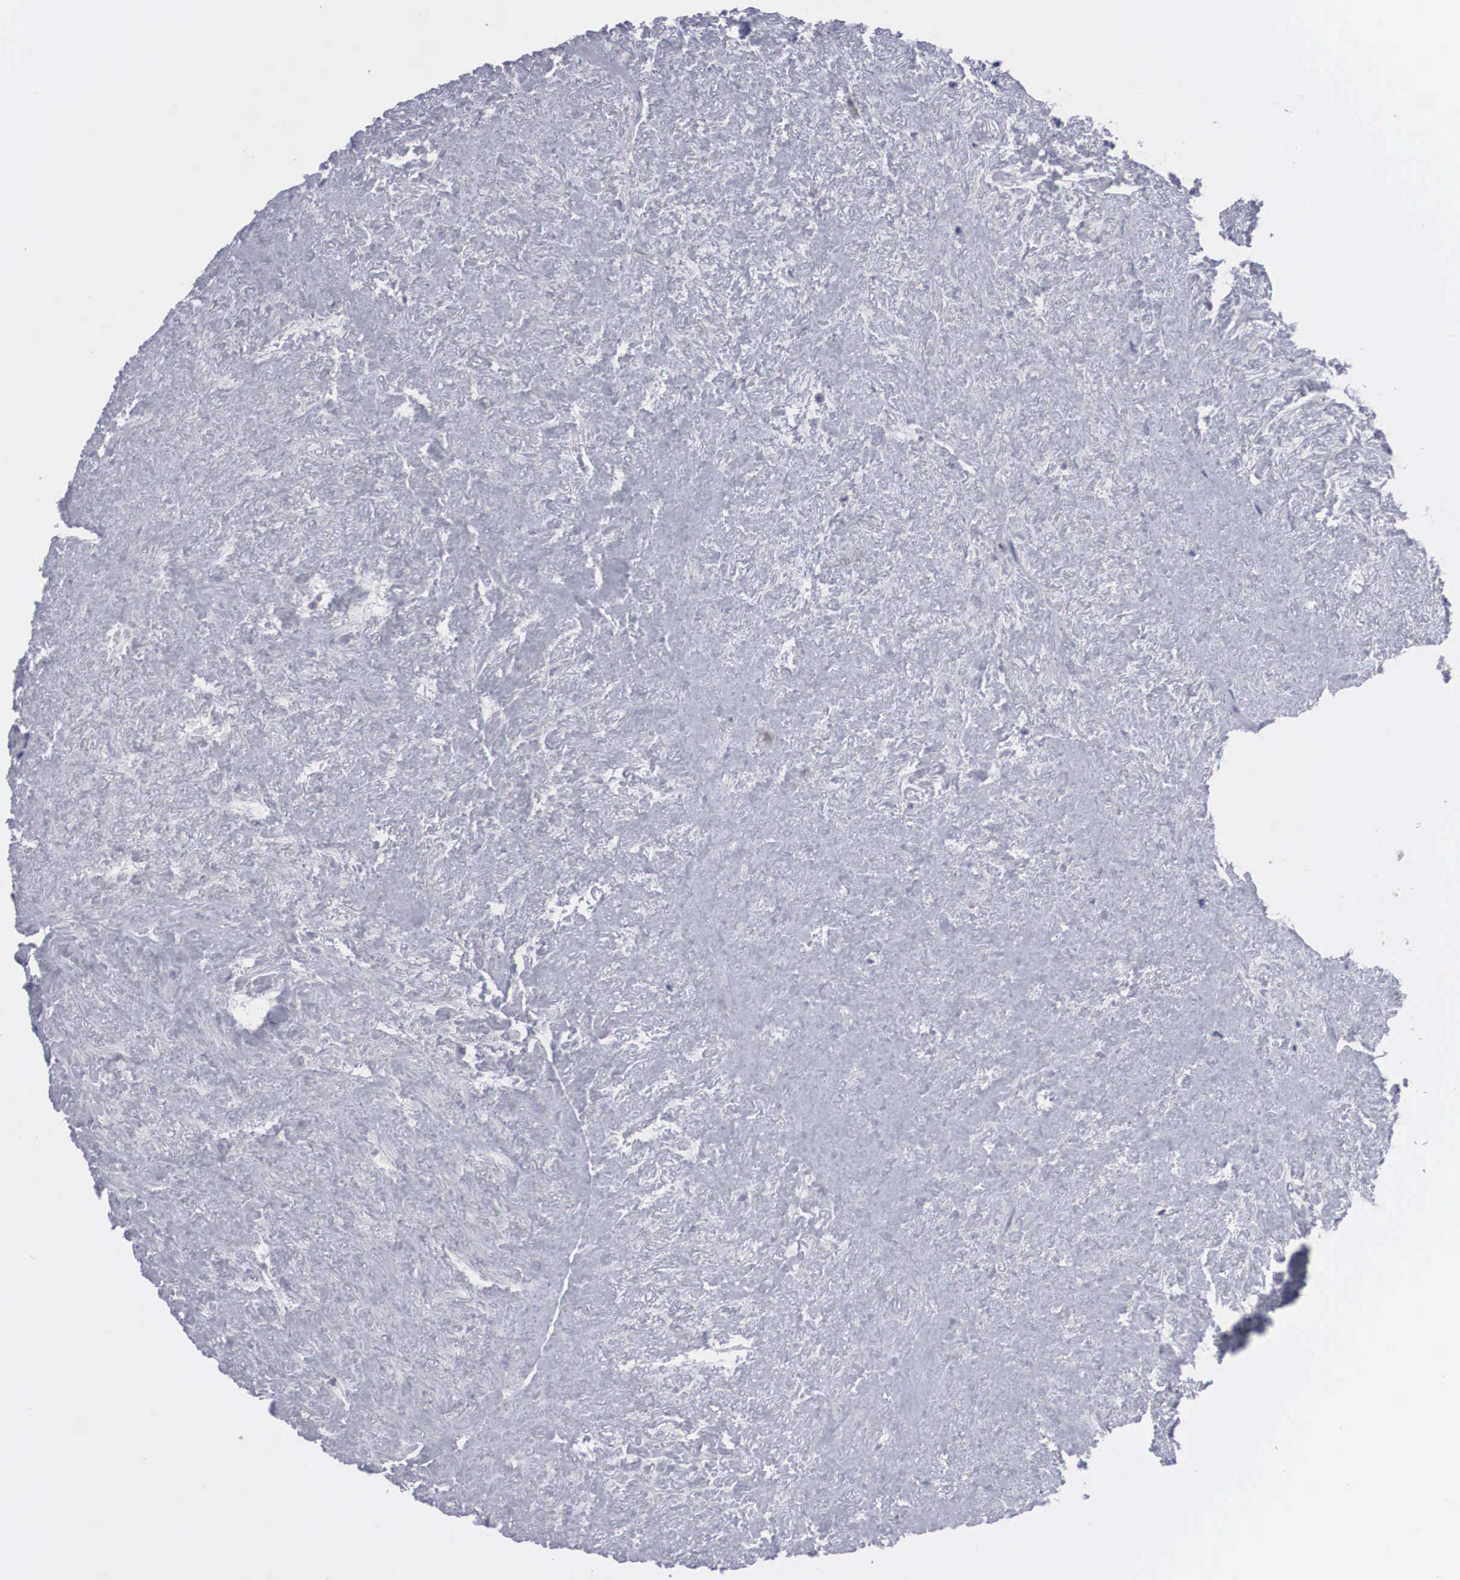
{"staining": {"intensity": "negative", "quantity": "none", "location": "none"}, "tissue": "ovary", "cell_type": "Ovarian stroma cells", "image_type": "normal", "snomed": [{"axis": "morphology", "description": "Normal tissue, NOS"}, {"axis": "topography", "description": "Ovary"}], "caption": "The histopathology image demonstrates no significant staining in ovarian stroma cells of ovary.", "gene": "WDR89", "patient": {"sex": "female", "age": 53}}